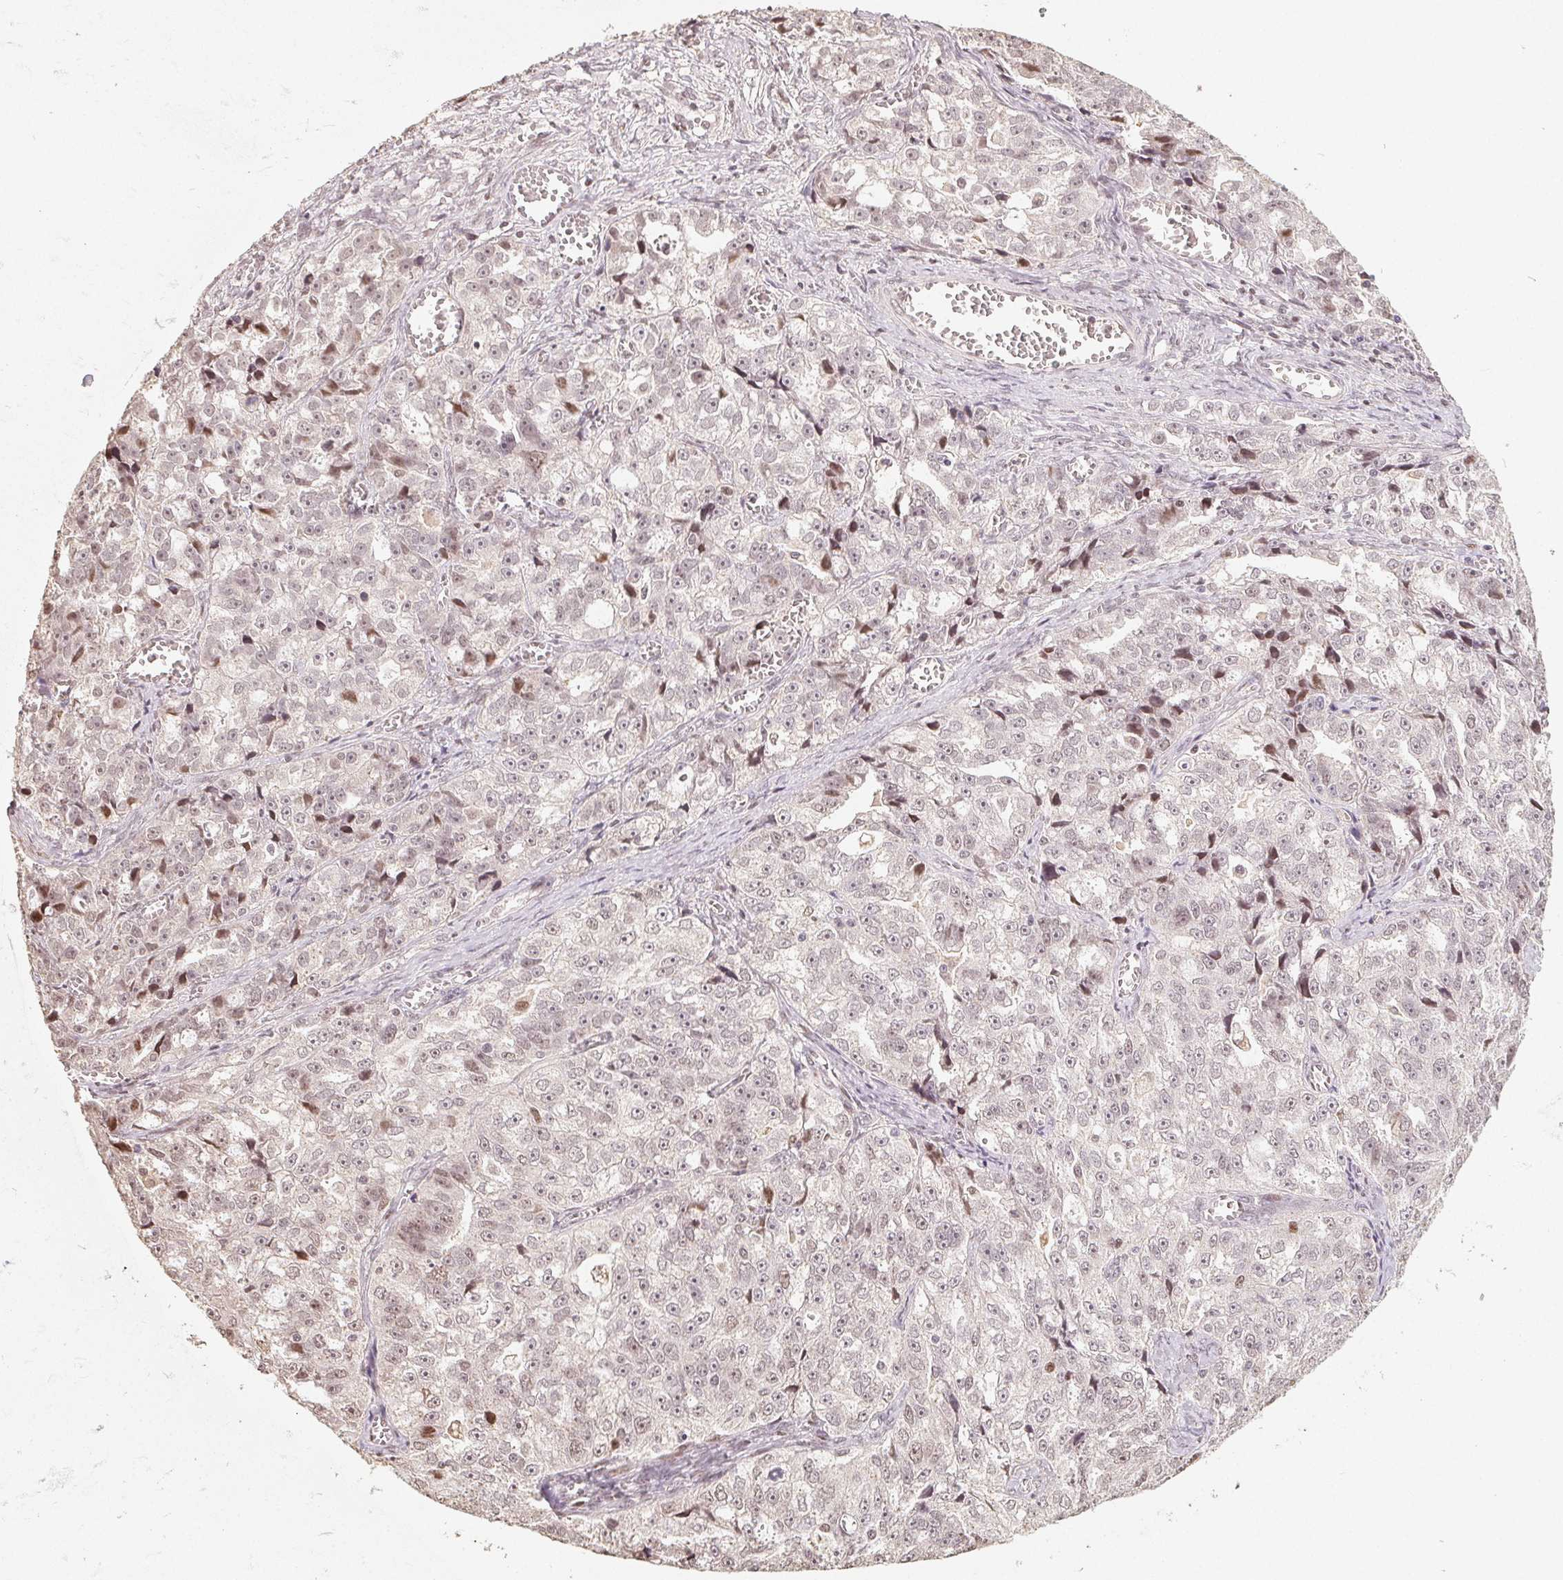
{"staining": {"intensity": "negative", "quantity": "none", "location": "none"}, "tissue": "ovarian cancer", "cell_type": "Tumor cells", "image_type": "cancer", "snomed": [{"axis": "morphology", "description": "Cystadenocarcinoma, serous, NOS"}, {"axis": "topography", "description": "Ovary"}], "caption": "Tumor cells show no significant protein expression in ovarian cancer (serous cystadenocarcinoma).", "gene": "CCDC138", "patient": {"sex": "female", "age": 51}}